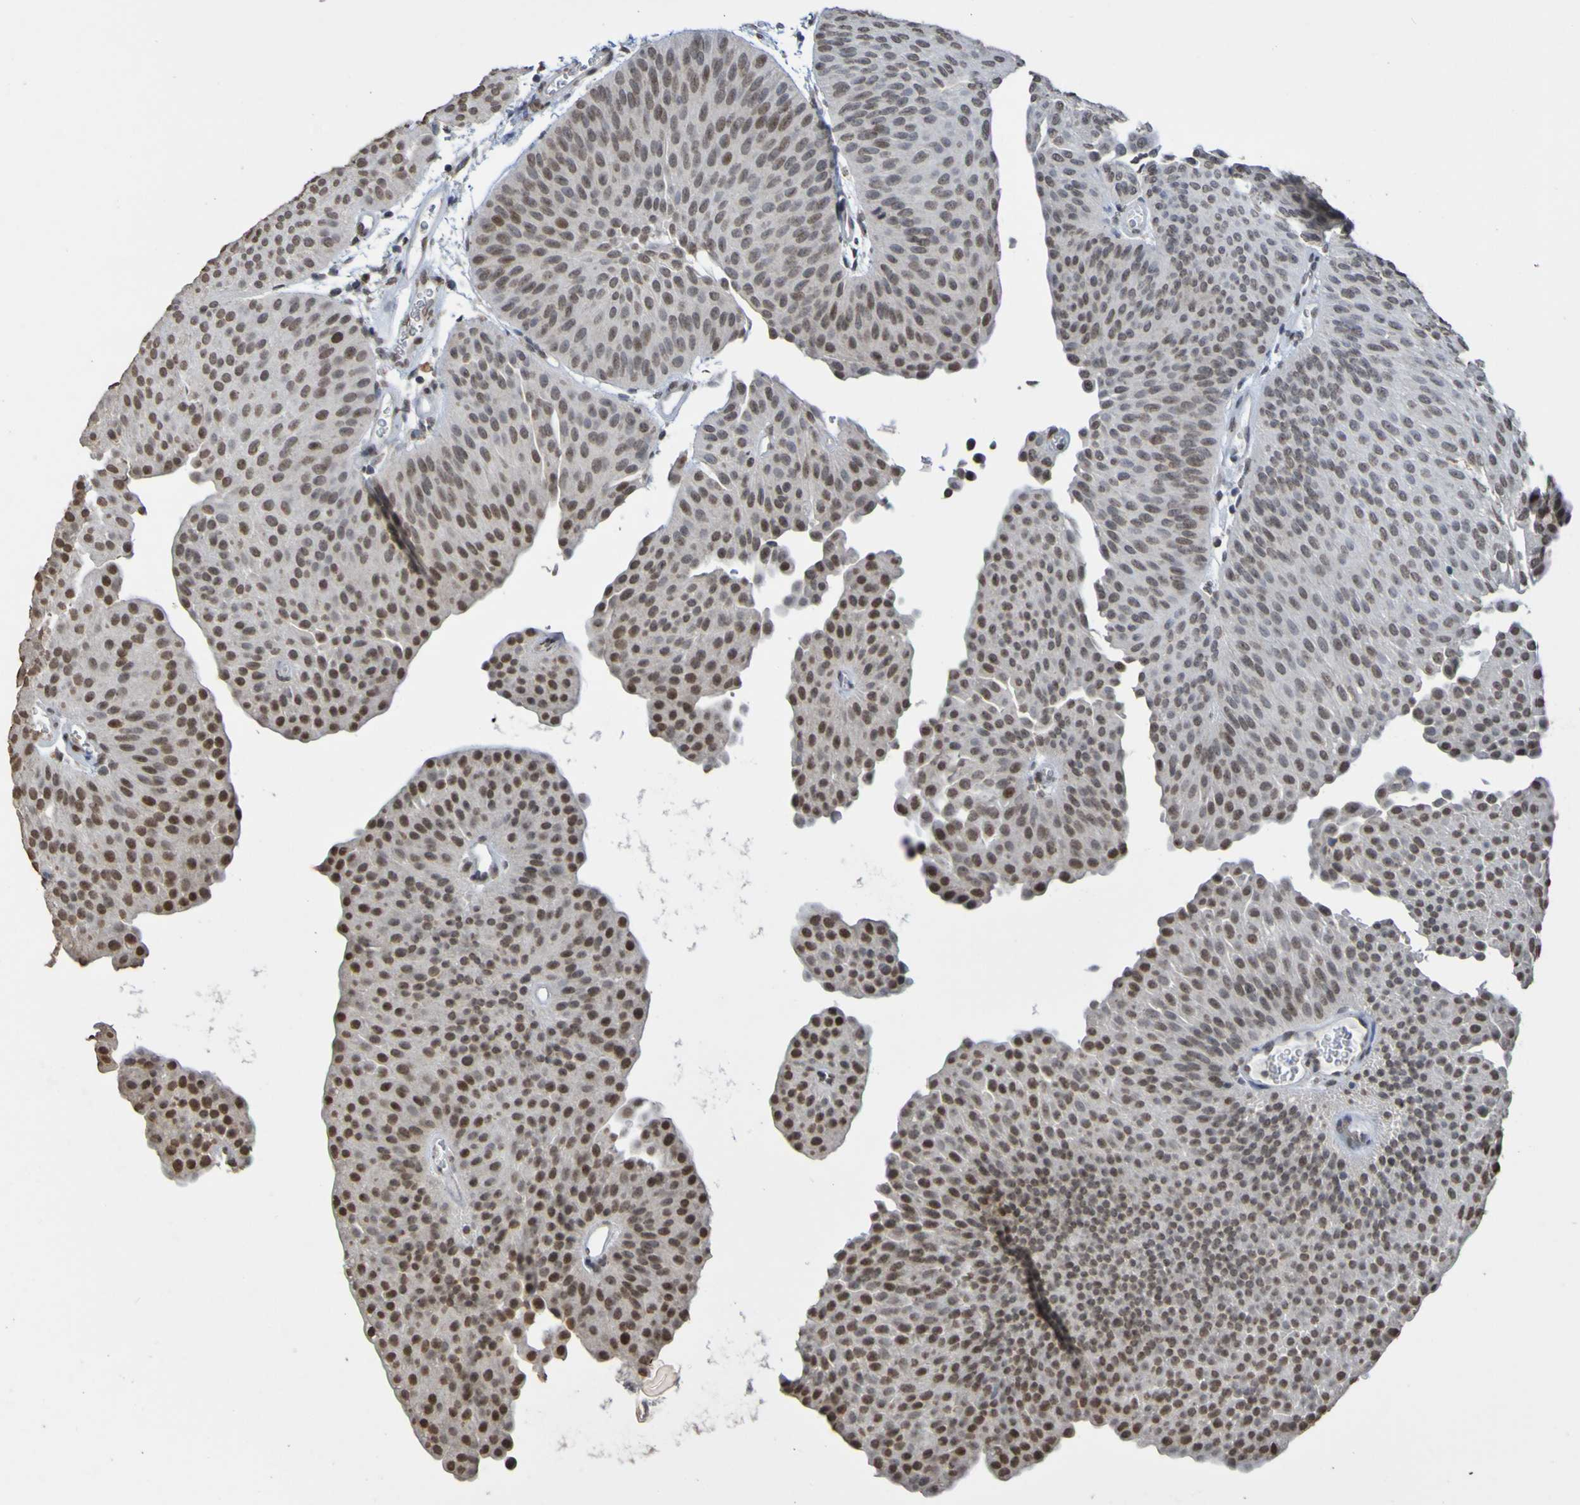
{"staining": {"intensity": "moderate", "quantity": ">75%", "location": "nuclear"}, "tissue": "urothelial cancer", "cell_type": "Tumor cells", "image_type": "cancer", "snomed": [{"axis": "morphology", "description": "Urothelial carcinoma, Low grade"}, {"axis": "topography", "description": "Urinary bladder"}], "caption": "Urothelial cancer stained for a protein (brown) shows moderate nuclear positive positivity in about >75% of tumor cells.", "gene": "ALKBH2", "patient": {"sex": "female", "age": 60}}